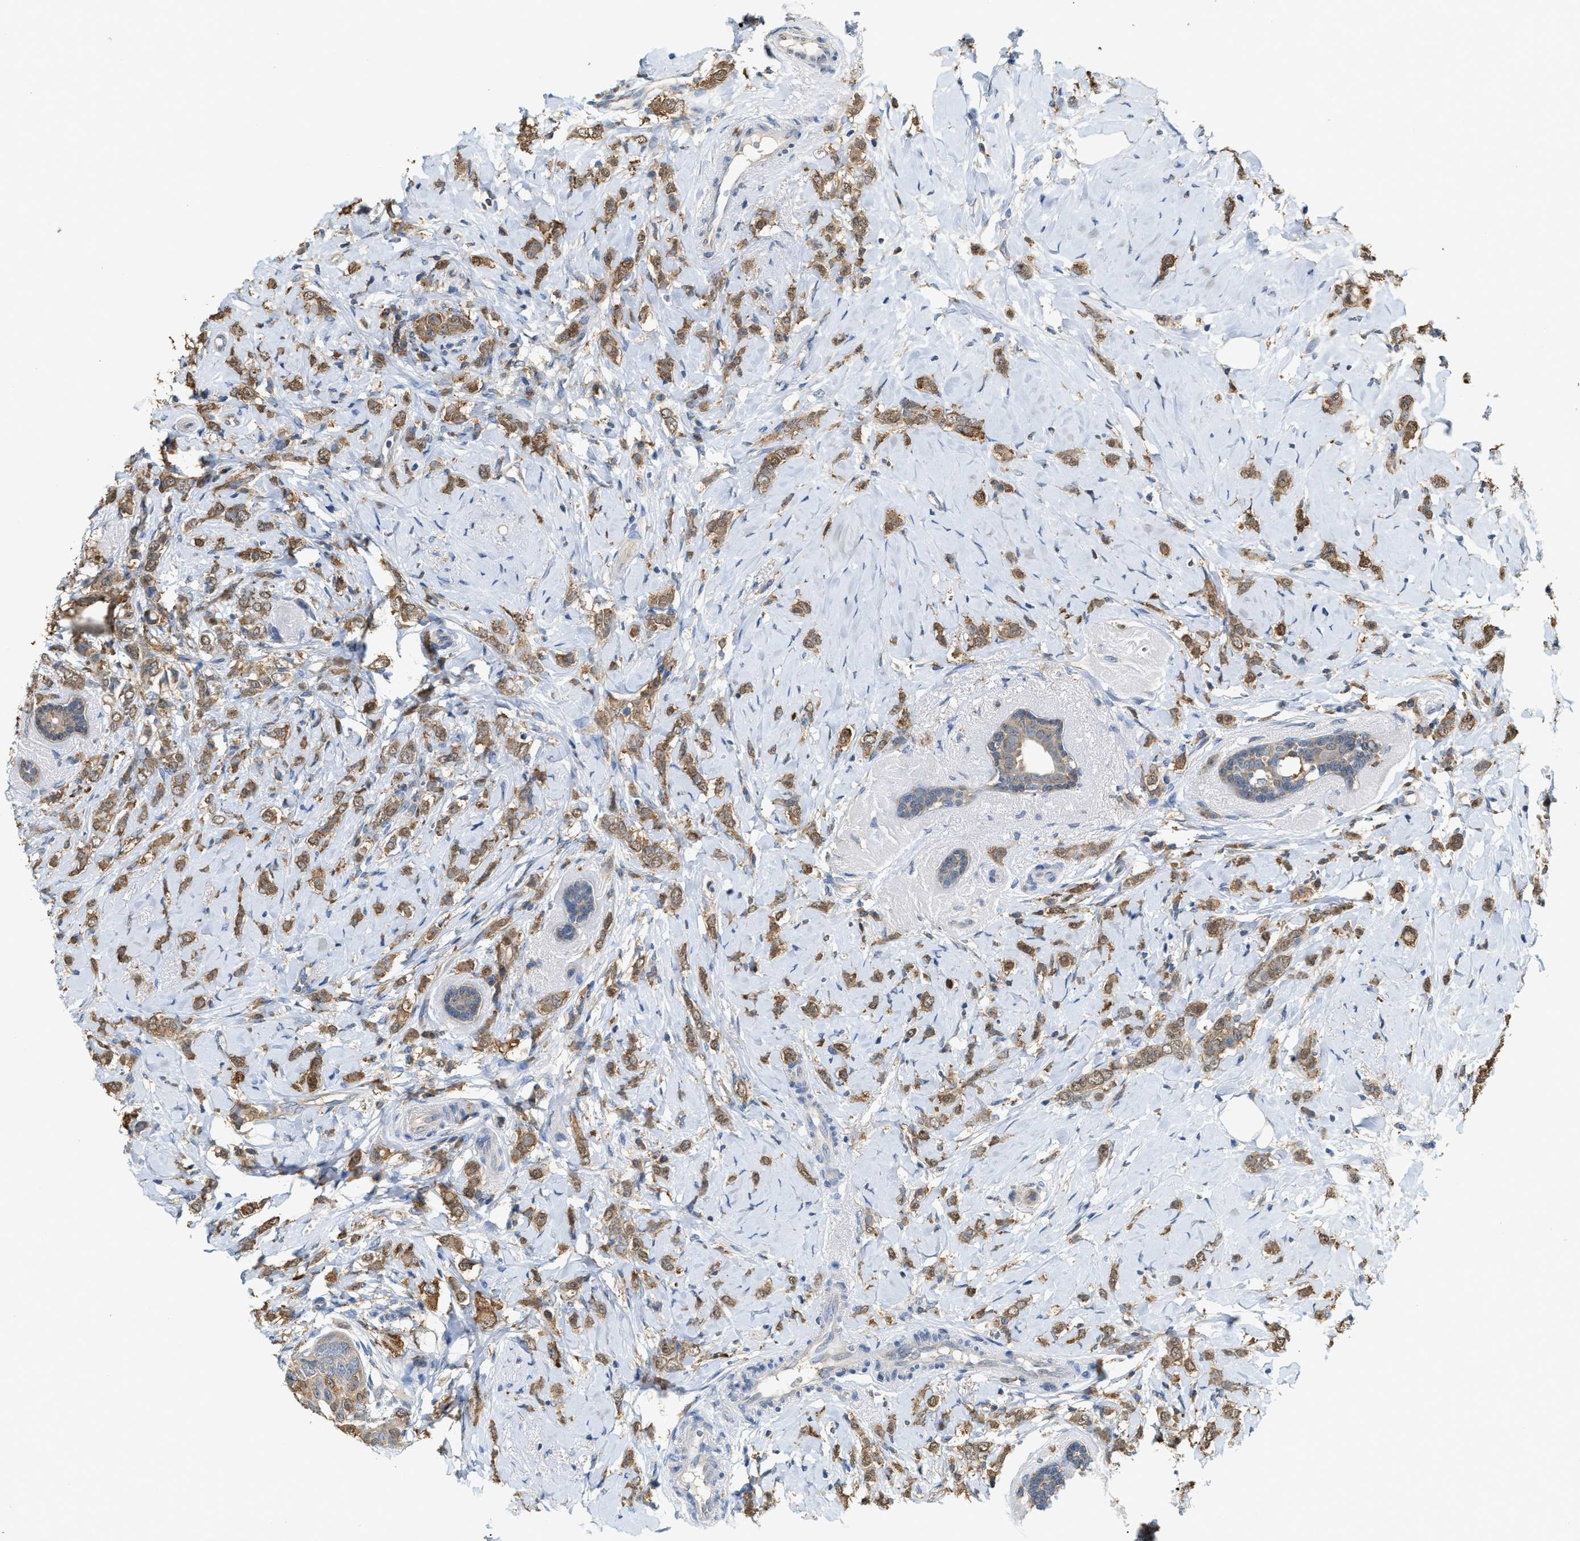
{"staining": {"intensity": "moderate", "quantity": ">75%", "location": "cytoplasmic/membranous"}, "tissue": "breast cancer", "cell_type": "Tumor cells", "image_type": "cancer", "snomed": [{"axis": "morphology", "description": "Normal tissue, NOS"}, {"axis": "morphology", "description": "Lobular carcinoma"}, {"axis": "topography", "description": "Breast"}], "caption": "IHC staining of breast cancer, which shows medium levels of moderate cytoplasmic/membranous expression in approximately >75% of tumor cells indicating moderate cytoplasmic/membranous protein staining. The staining was performed using DAB (brown) for protein detection and nuclei were counterstained in hematoxylin (blue).", "gene": "GCN1", "patient": {"sex": "female", "age": 47}}